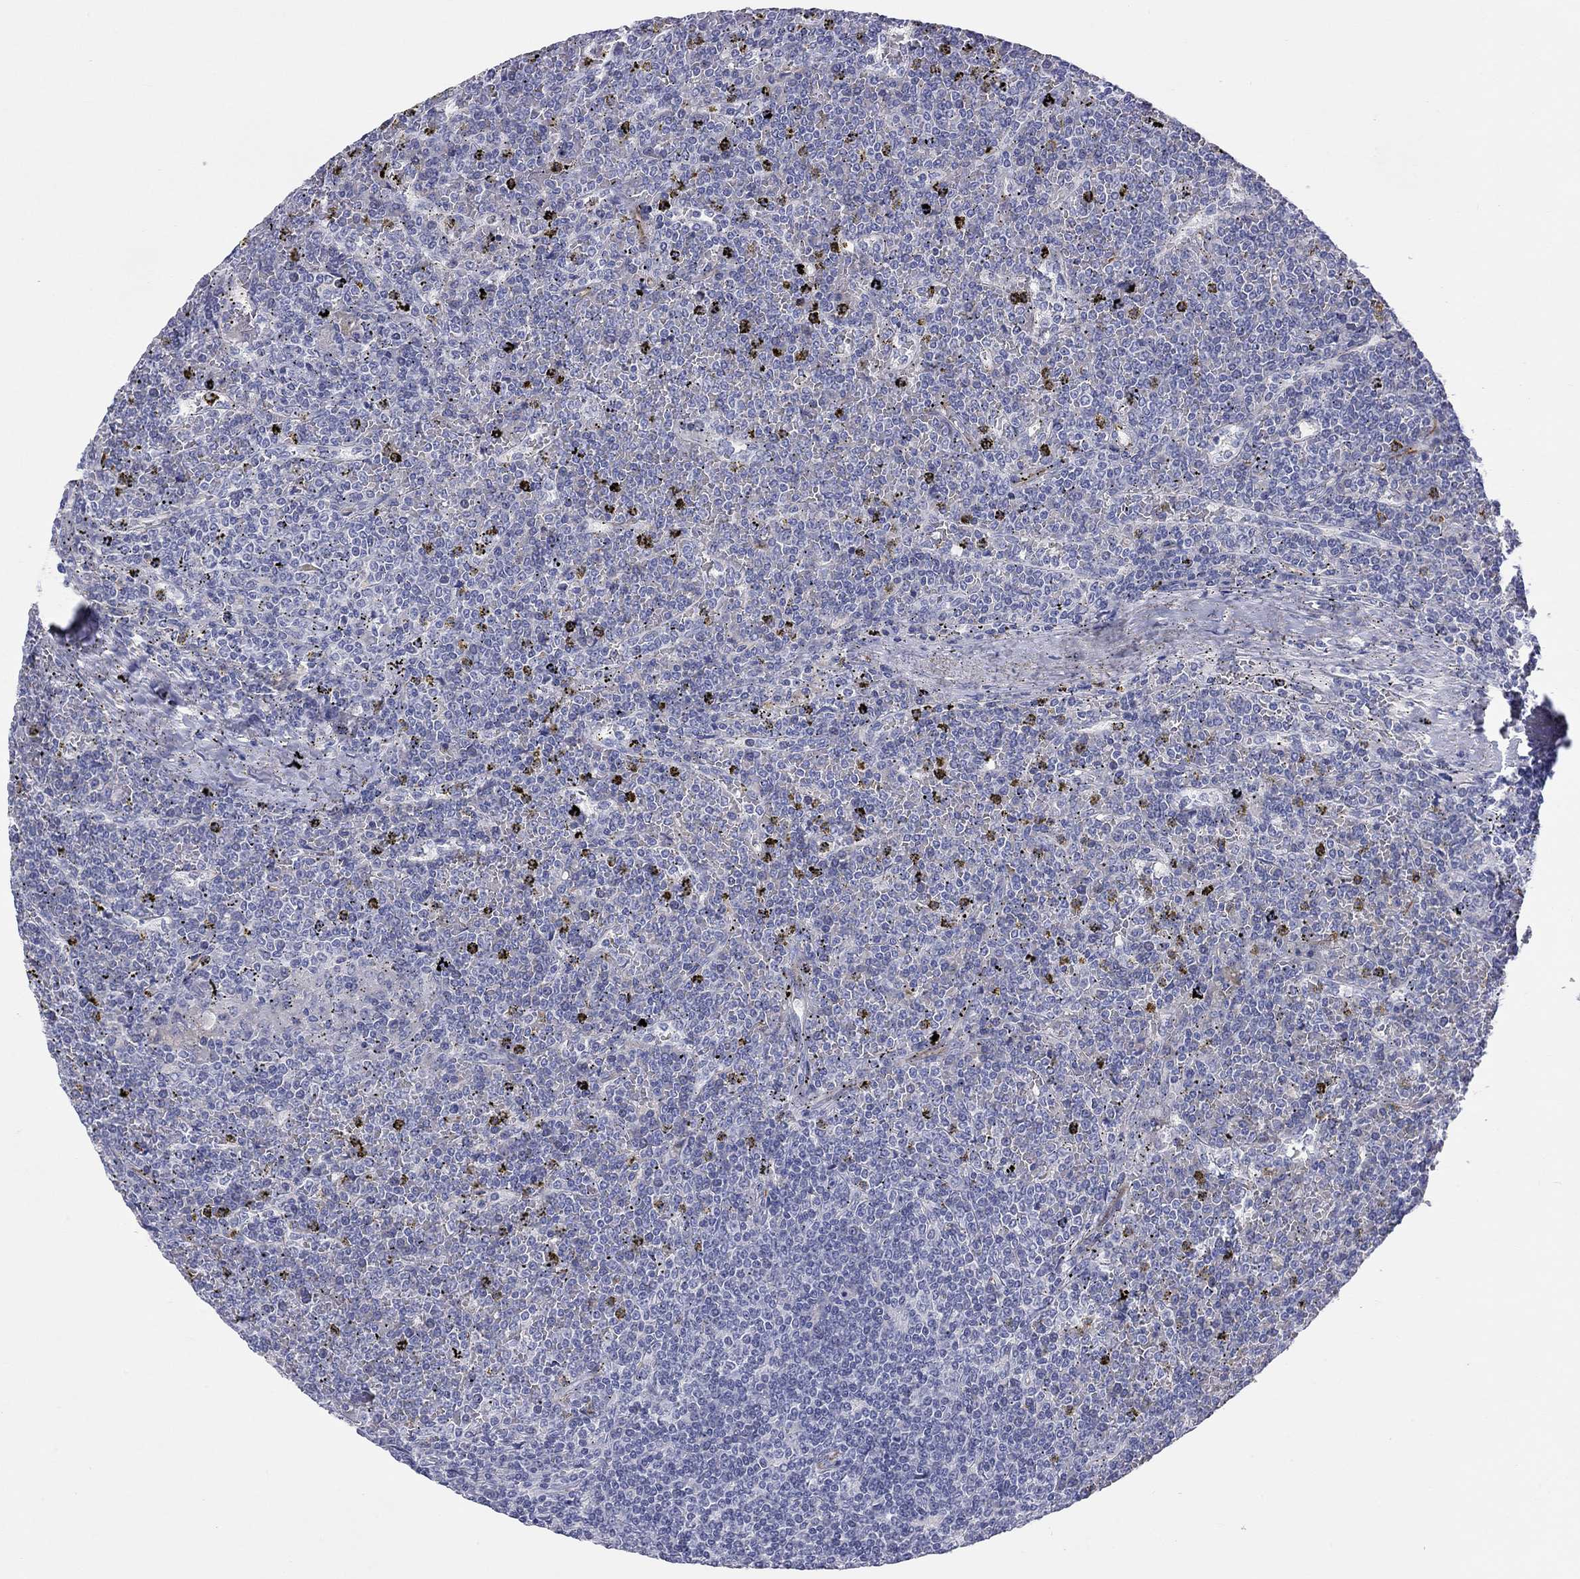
{"staining": {"intensity": "negative", "quantity": "none", "location": "none"}, "tissue": "lymphoma", "cell_type": "Tumor cells", "image_type": "cancer", "snomed": [{"axis": "morphology", "description": "Malignant lymphoma, non-Hodgkin's type, Low grade"}, {"axis": "topography", "description": "Spleen"}], "caption": "Immunohistochemical staining of human lymphoma exhibits no significant staining in tumor cells.", "gene": "PCDHGC5", "patient": {"sex": "female", "age": 19}}